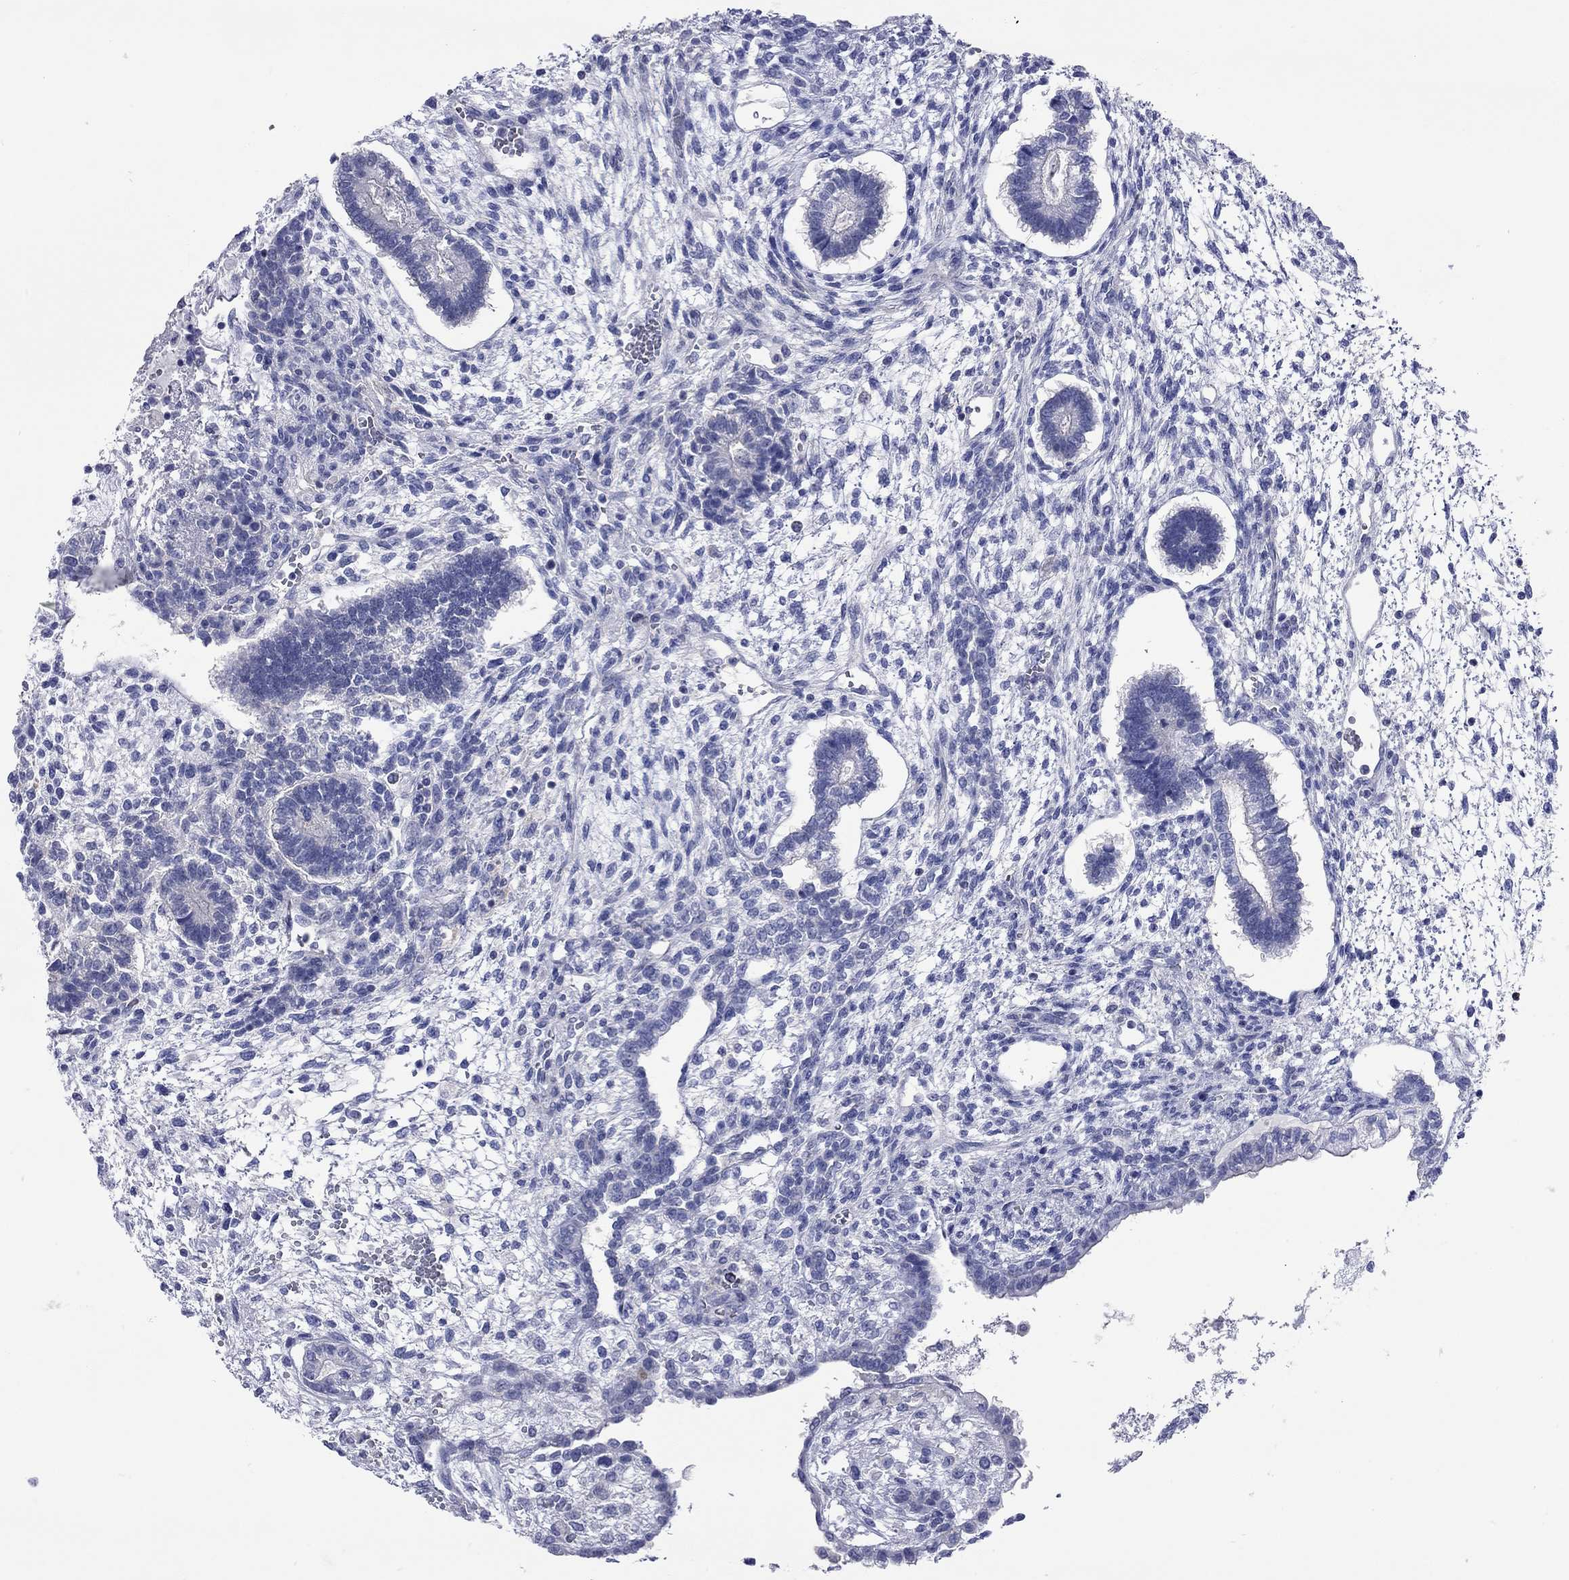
{"staining": {"intensity": "negative", "quantity": "none", "location": "none"}, "tissue": "testis cancer", "cell_type": "Tumor cells", "image_type": "cancer", "snomed": [{"axis": "morphology", "description": "Carcinoma, Embryonal, NOS"}, {"axis": "topography", "description": "Testis"}], "caption": "Human embryonal carcinoma (testis) stained for a protein using IHC demonstrates no staining in tumor cells.", "gene": "ACTL7B", "patient": {"sex": "male", "age": 37}}